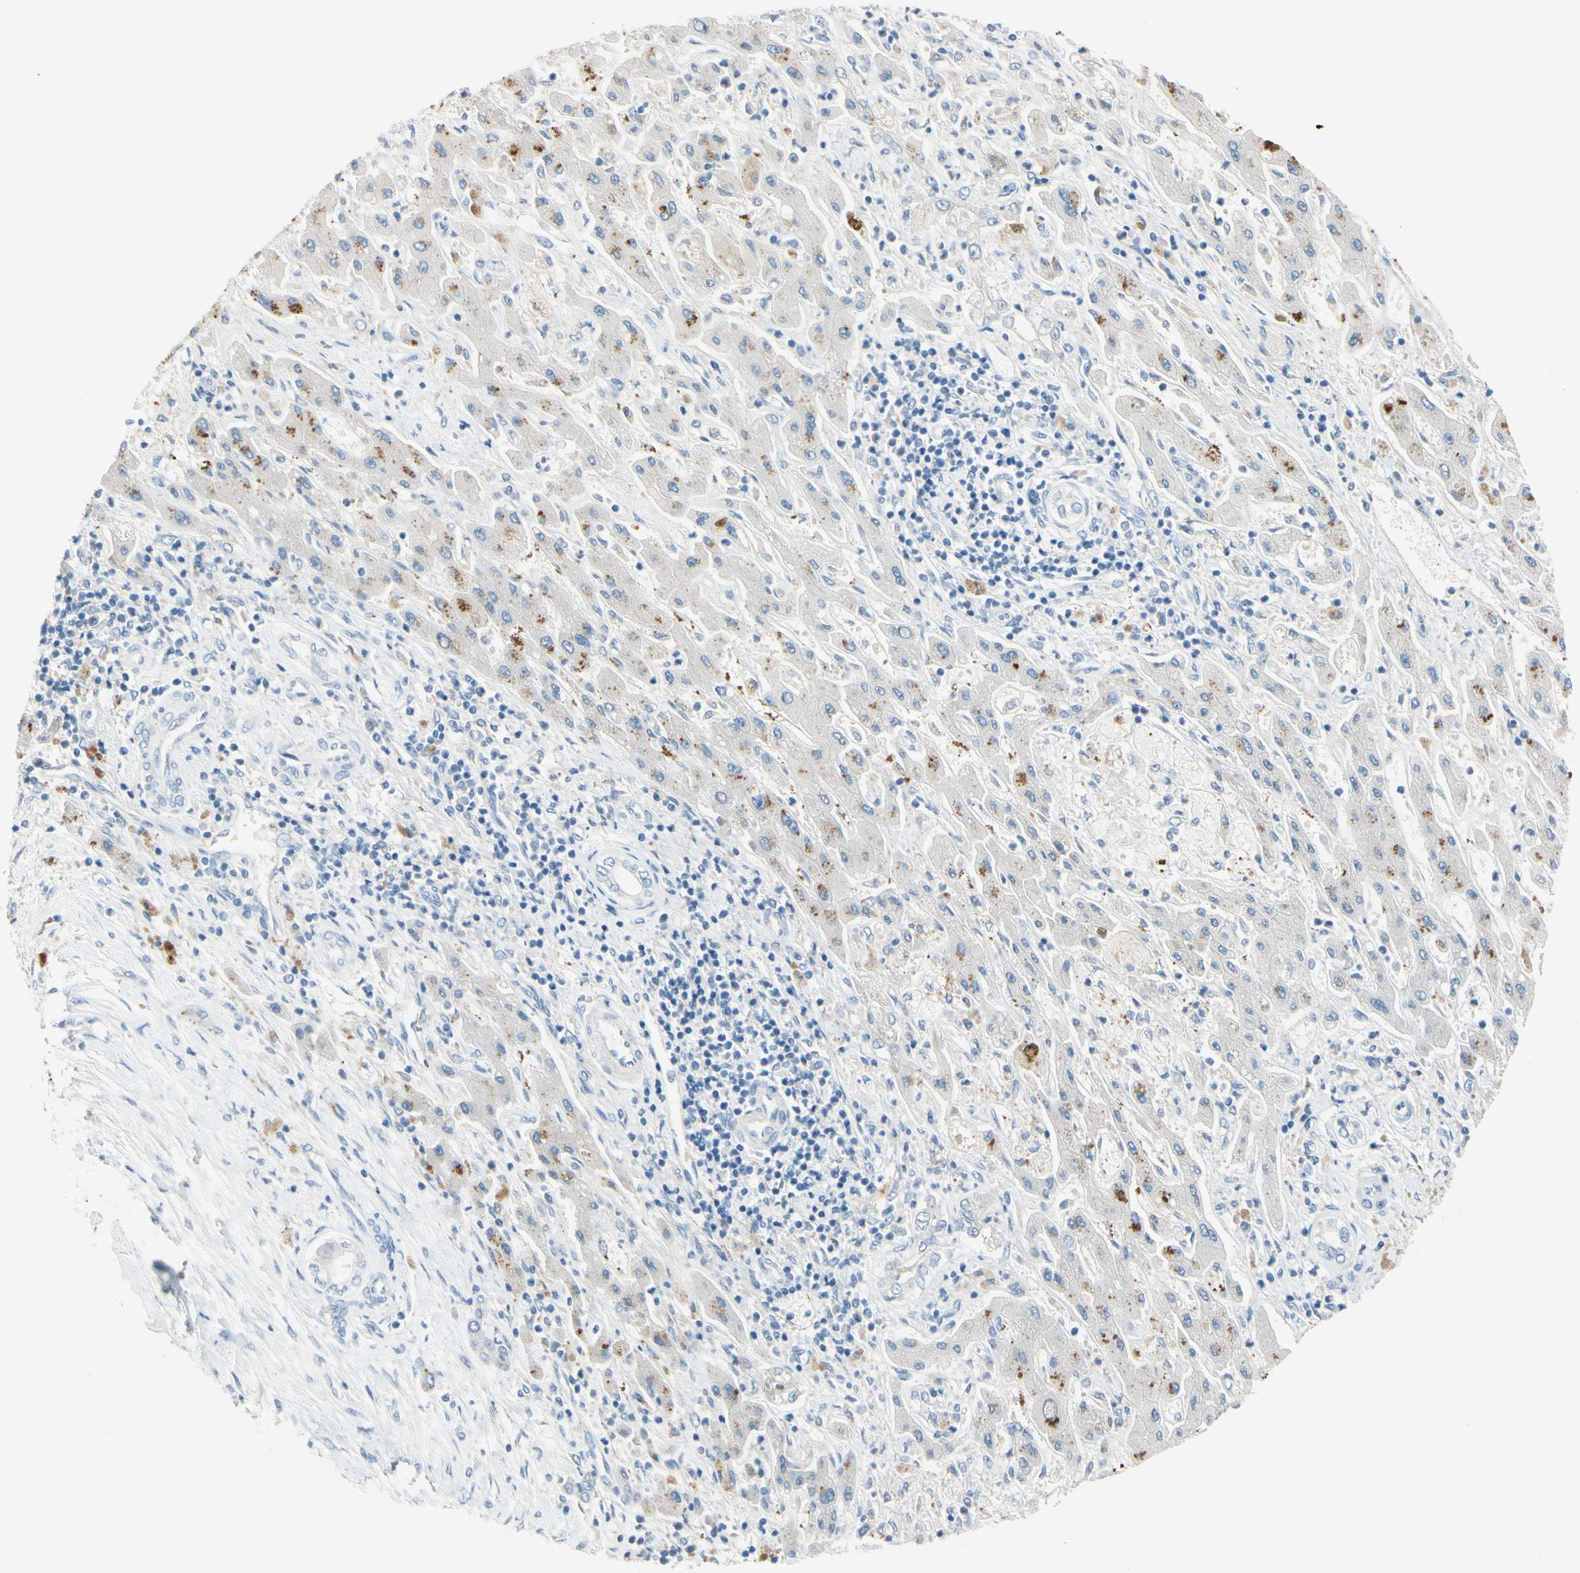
{"staining": {"intensity": "negative", "quantity": "none", "location": "none"}, "tissue": "liver cancer", "cell_type": "Tumor cells", "image_type": "cancer", "snomed": [{"axis": "morphology", "description": "Cholangiocarcinoma"}, {"axis": "topography", "description": "Liver"}], "caption": "The histopathology image shows no staining of tumor cells in liver cancer (cholangiocarcinoma).", "gene": "CNDP1", "patient": {"sex": "male", "age": 50}}